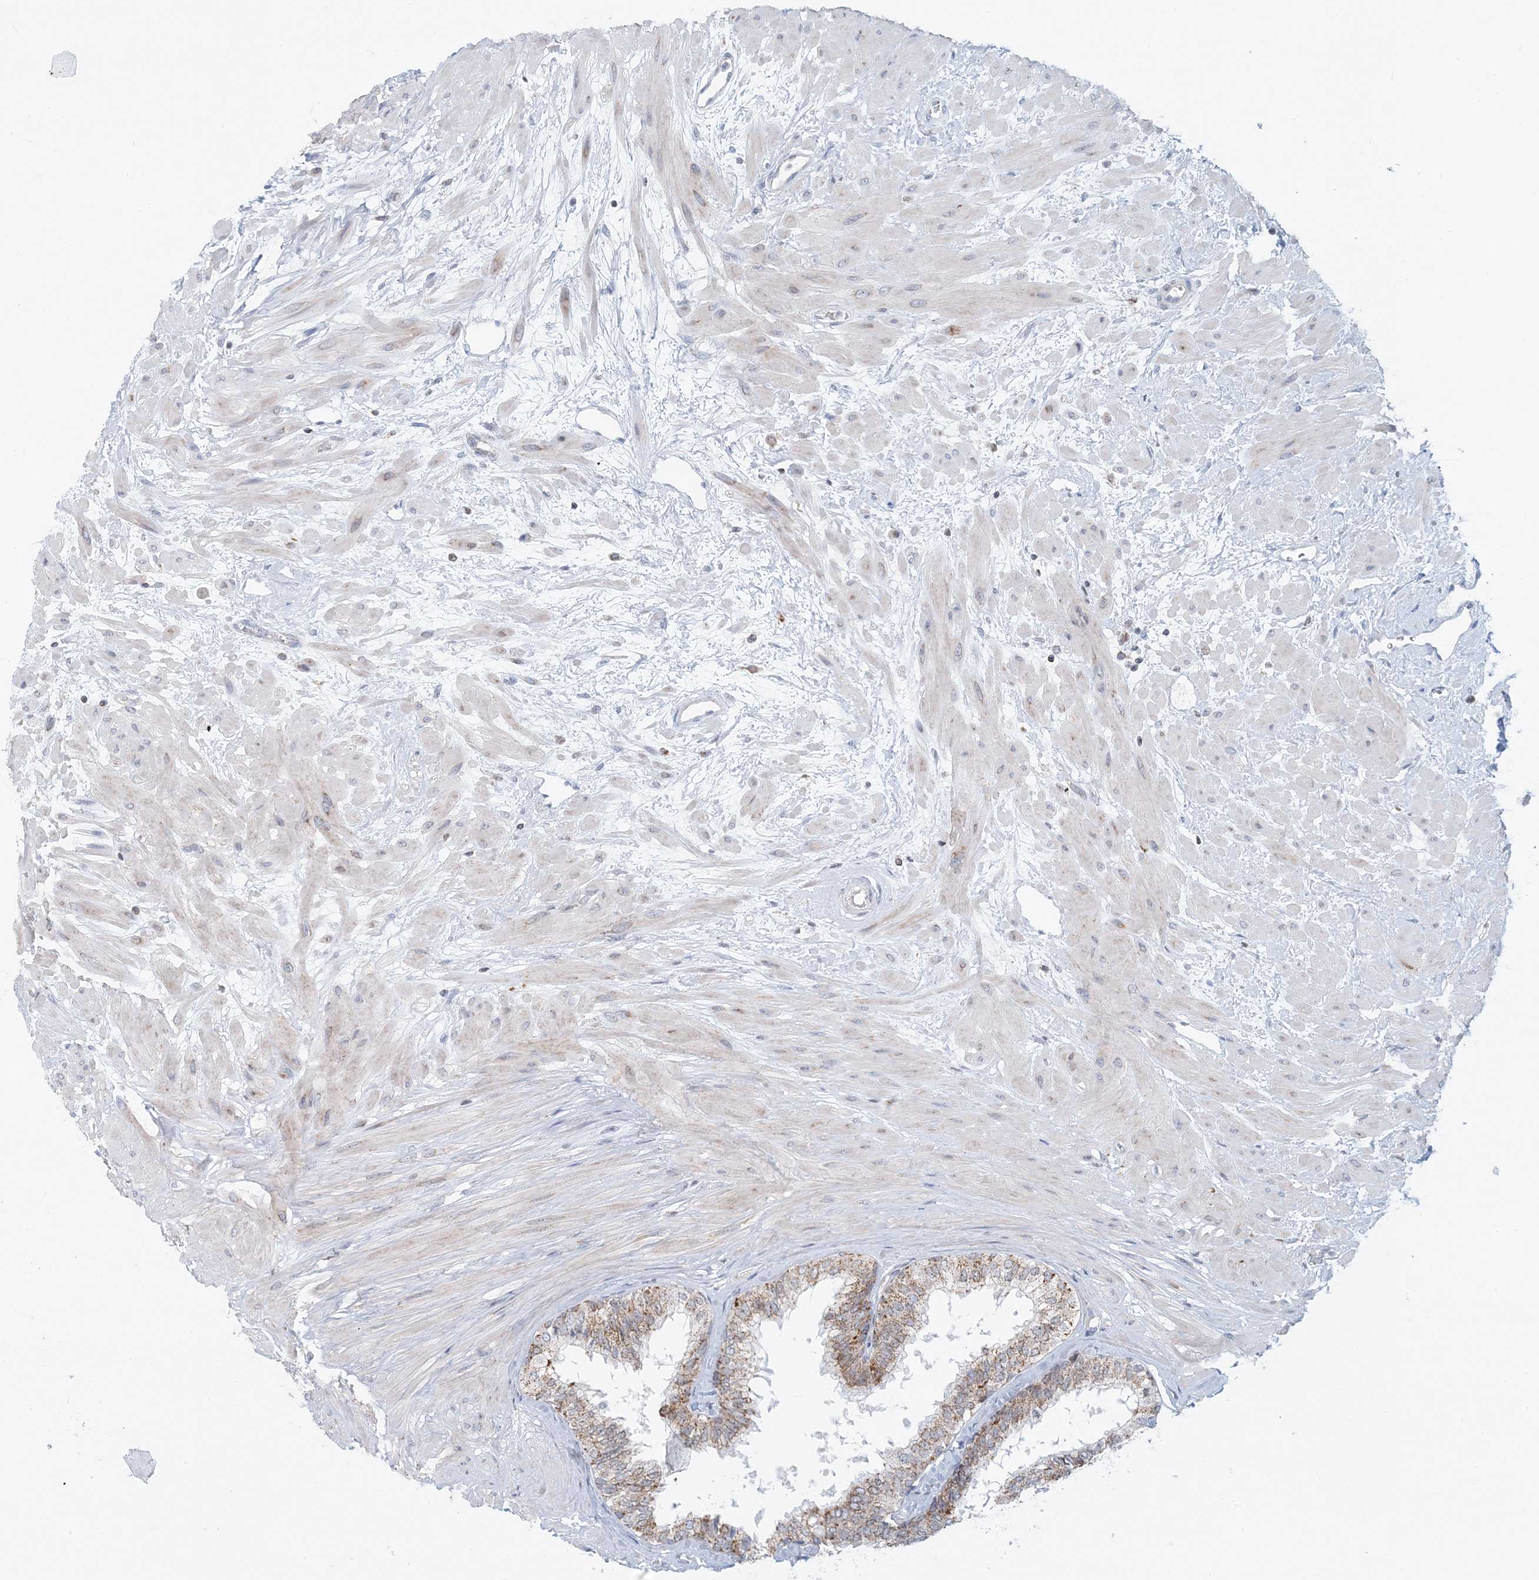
{"staining": {"intensity": "moderate", "quantity": "25%-75%", "location": "cytoplasmic/membranous"}, "tissue": "prostate", "cell_type": "Glandular cells", "image_type": "normal", "snomed": [{"axis": "morphology", "description": "Normal tissue, NOS"}, {"axis": "topography", "description": "Prostate"}], "caption": "Immunohistochemical staining of unremarkable human prostate reveals 25%-75% levels of moderate cytoplasmic/membranous protein staining in about 25%-75% of glandular cells. (brown staining indicates protein expression, while blue staining denotes nuclei).", "gene": "BDH1", "patient": {"sex": "male", "age": 48}}